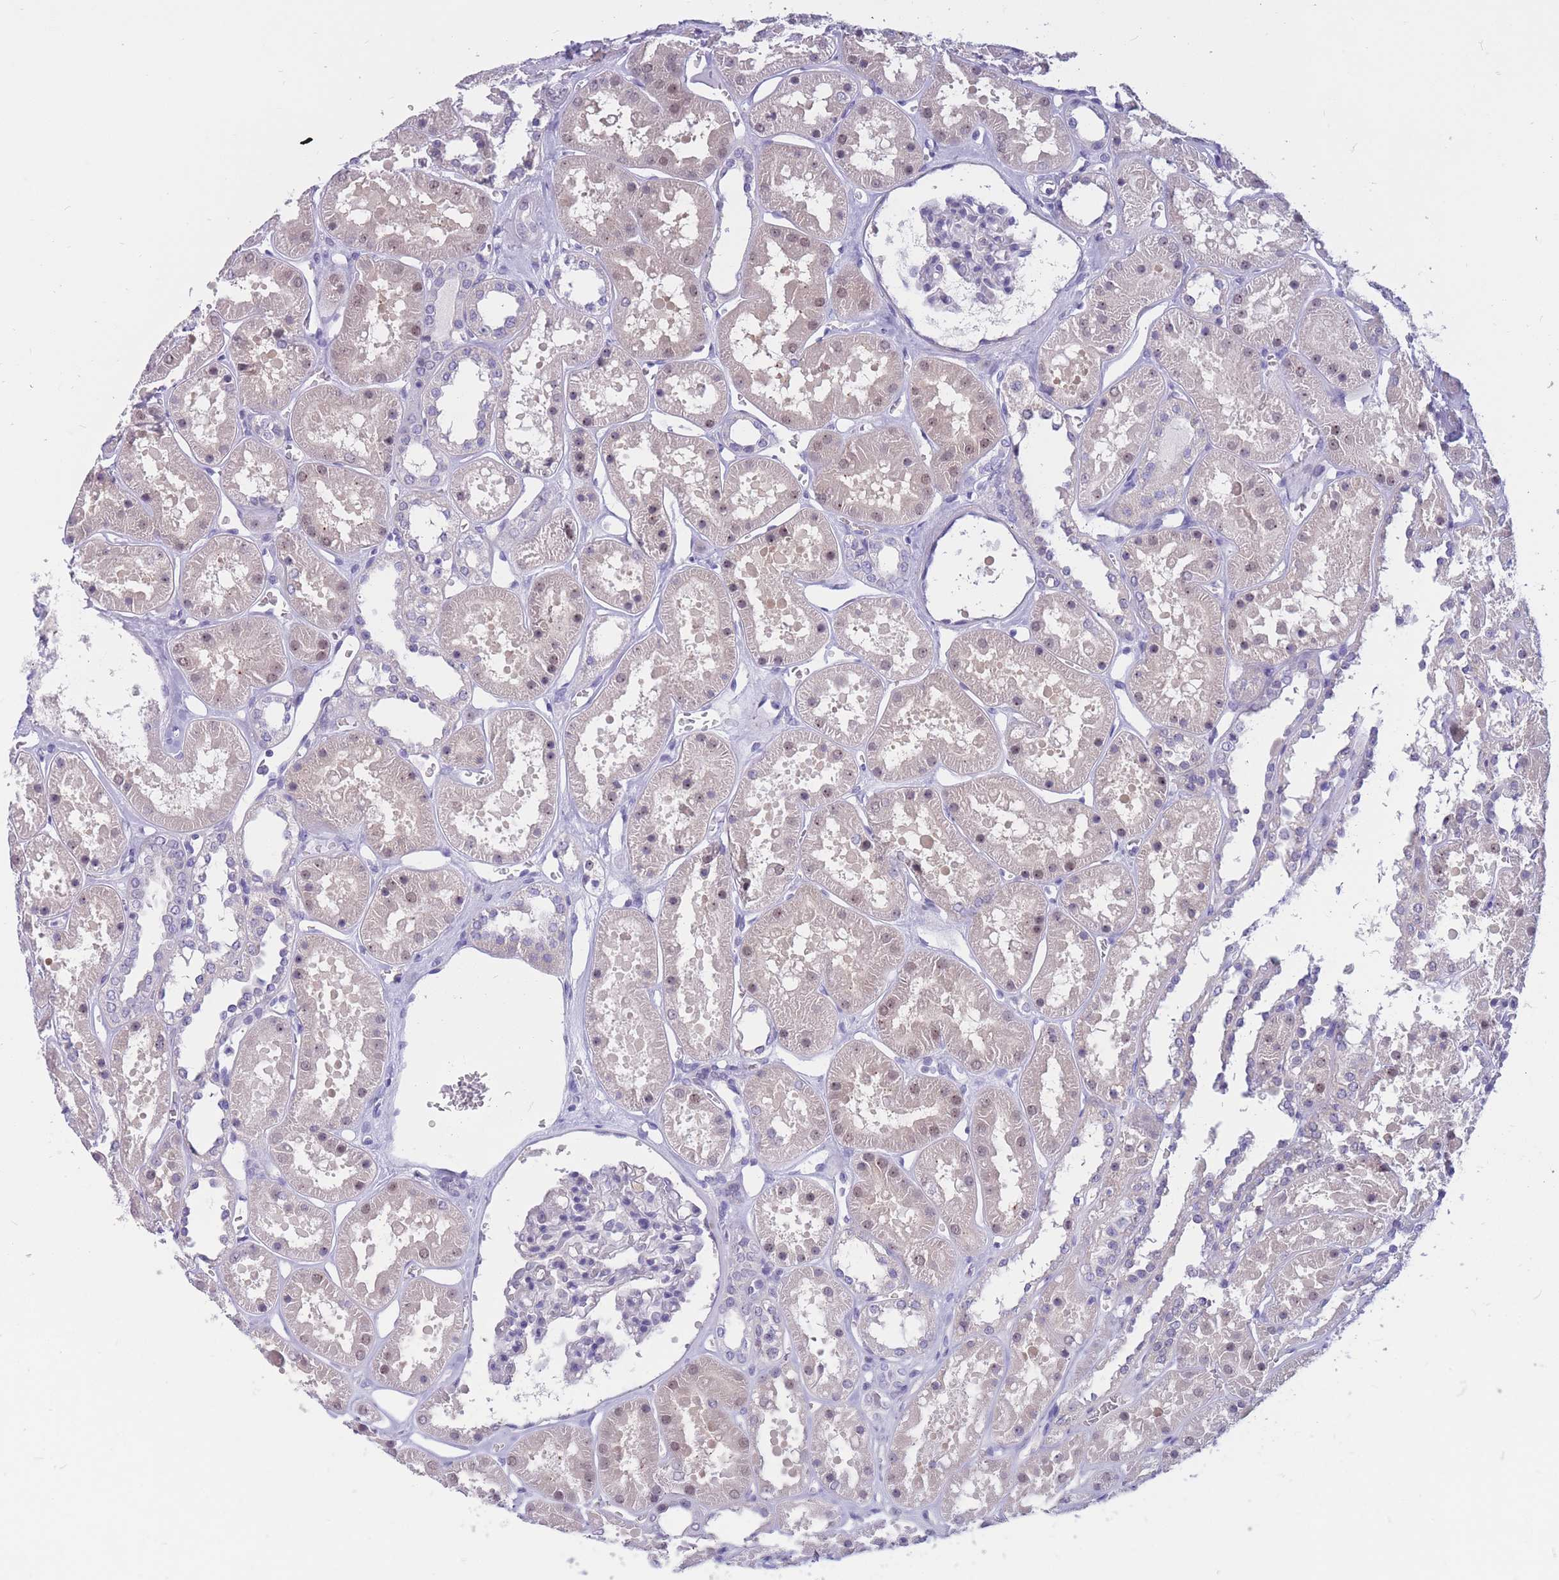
{"staining": {"intensity": "negative", "quantity": "none", "location": "none"}, "tissue": "kidney", "cell_type": "Cells in glomeruli", "image_type": "normal", "snomed": [{"axis": "morphology", "description": "Normal tissue, NOS"}, {"axis": "topography", "description": "Kidney"}], "caption": "Immunohistochemistry (IHC) image of benign kidney stained for a protein (brown), which displays no positivity in cells in glomeruli. (DAB (3,3'-diaminobenzidine) immunohistochemistry (IHC), high magnification).", "gene": "BOP1", "patient": {"sex": "female", "age": 41}}